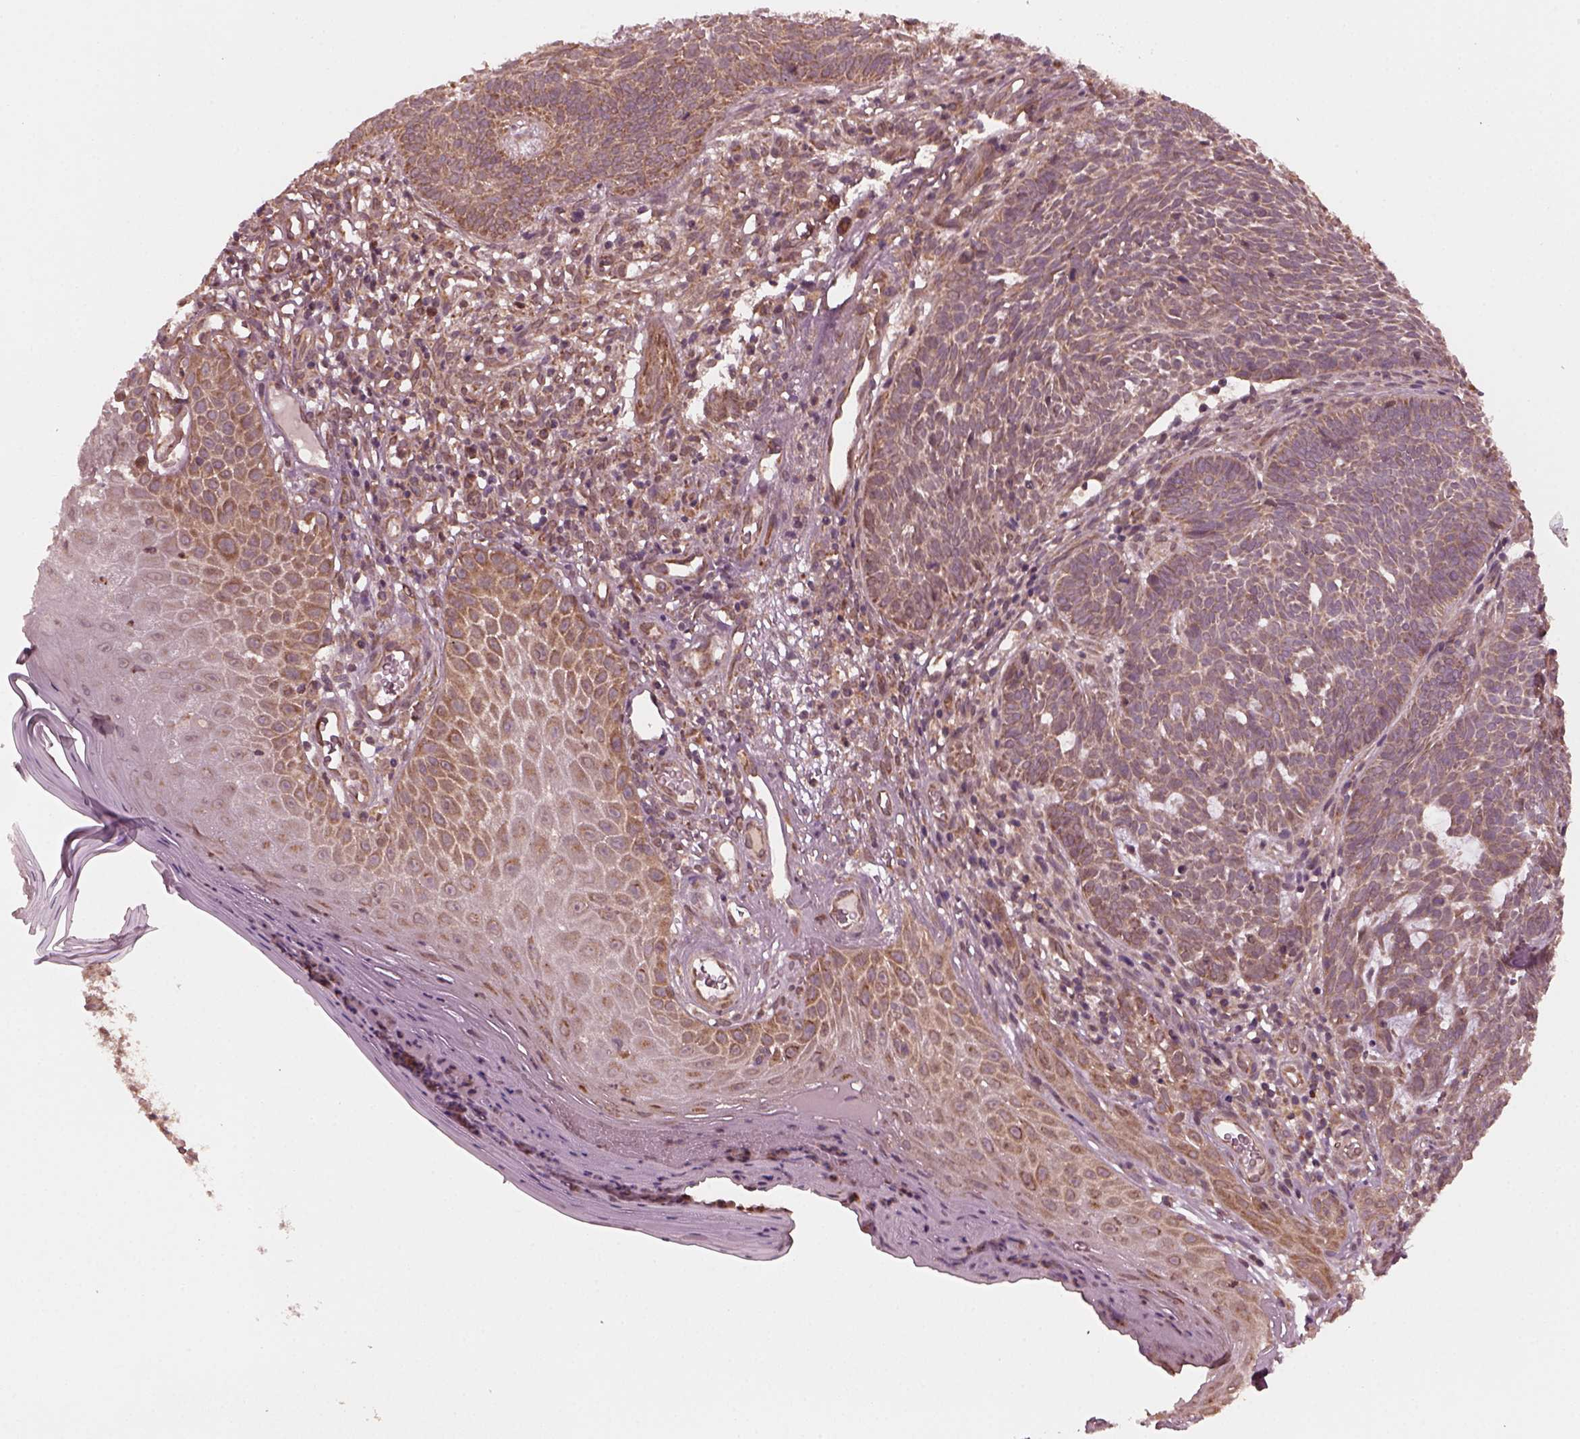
{"staining": {"intensity": "weak", "quantity": ">75%", "location": "cytoplasmic/membranous"}, "tissue": "skin cancer", "cell_type": "Tumor cells", "image_type": "cancer", "snomed": [{"axis": "morphology", "description": "Basal cell carcinoma"}, {"axis": "topography", "description": "Skin"}], "caption": "IHC micrograph of human skin cancer (basal cell carcinoma) stained for a protein (brown), which displays low levels of weak cytoplasmic/membranous positivity in about >75% of tumor cells.", "gene": "FAF2", "patient": {"sex": "male", "age": 59}}